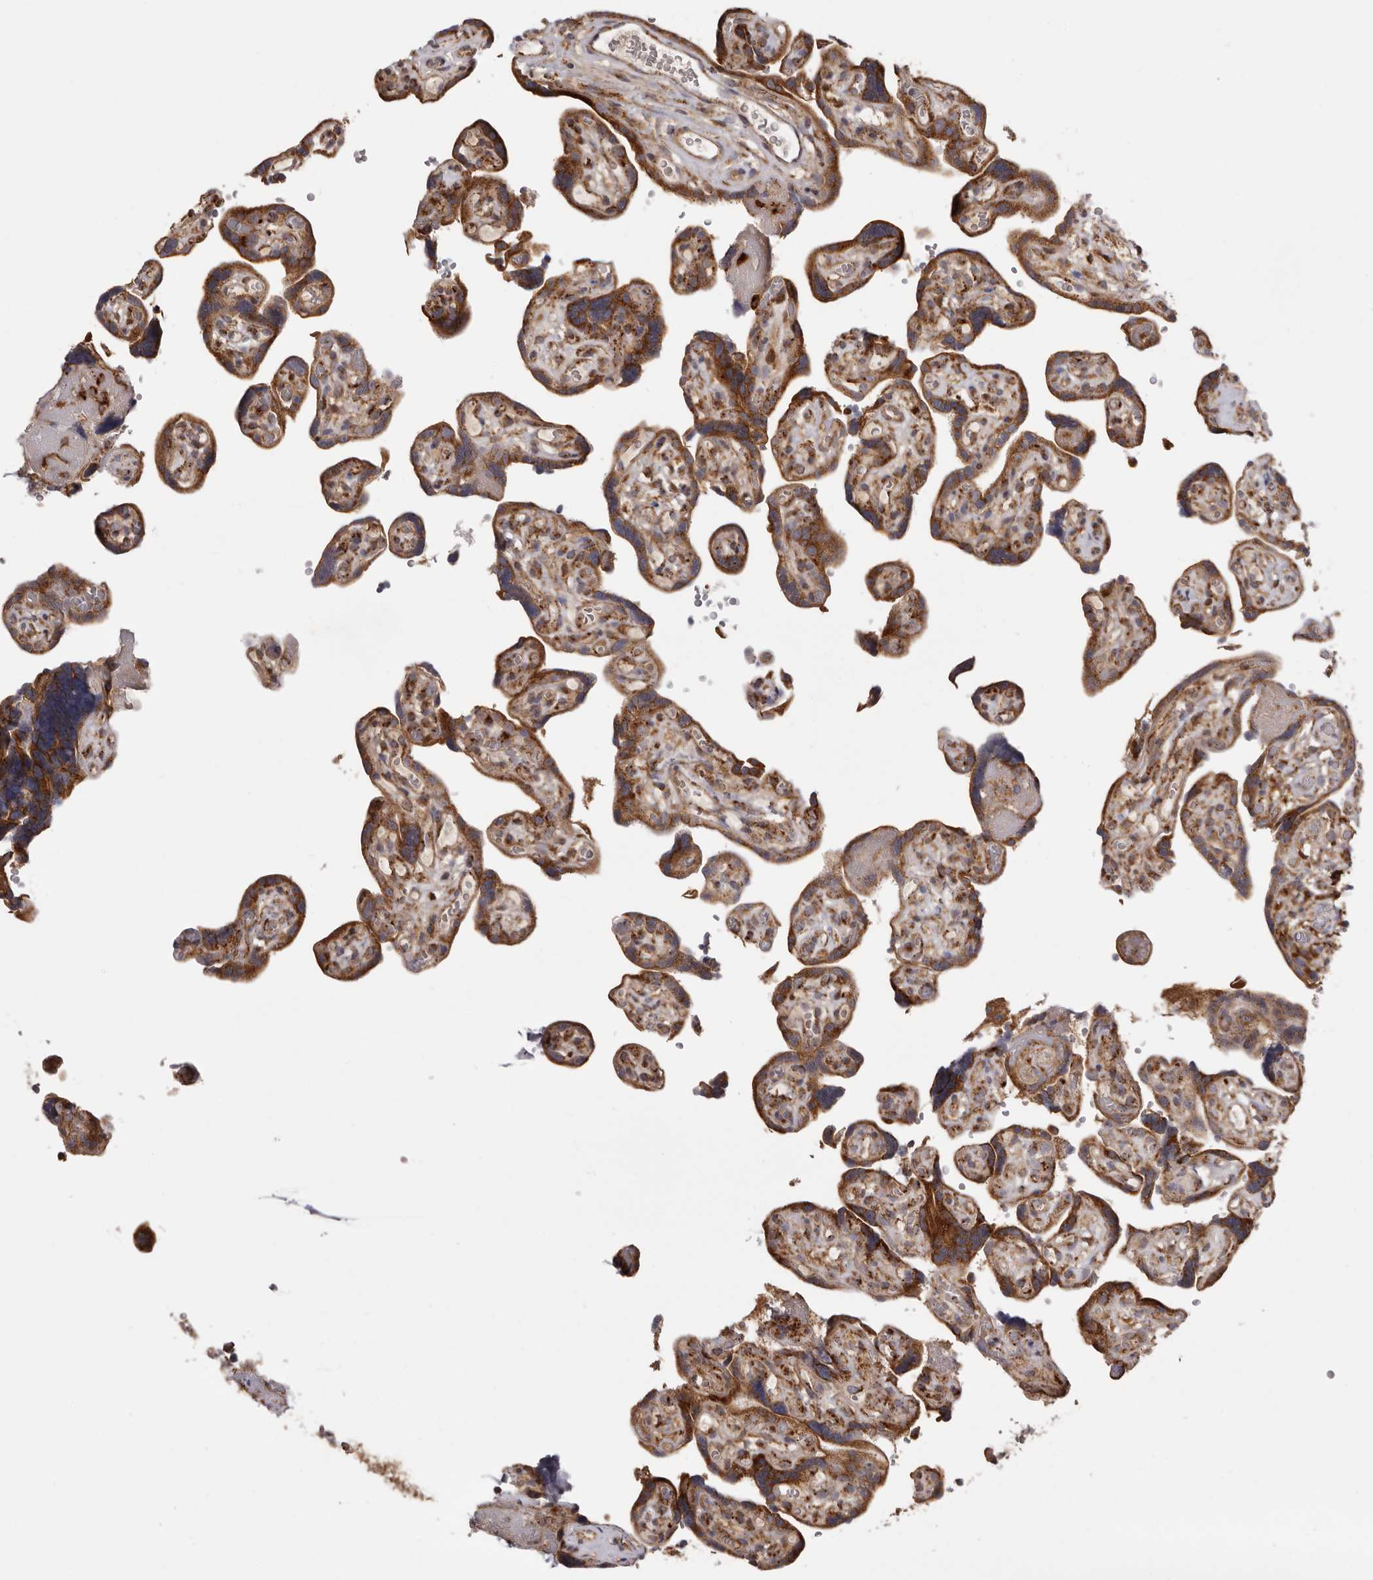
{"staining": {"intensity": "strong", "quantity": ">75%", "location": "cytoplasmic/membranous"}, "tissue": "placenta", "cell_type": "Decidual cells", "image_type": "normal", "snomed": [{"axis": "morphology", "description": "Normal tissue, NOS"}, {"axis": "topography", "description": "Placenta"}], "caption": "DAB (3,3'-diaminobenzidine) immunohistochemical staining of benign placenta shows strong cytoplasmic/membranous protein staining in about >75% of decidual cells.", "gene": "GRN", "patient": {"sex": "female", "age": 30}}